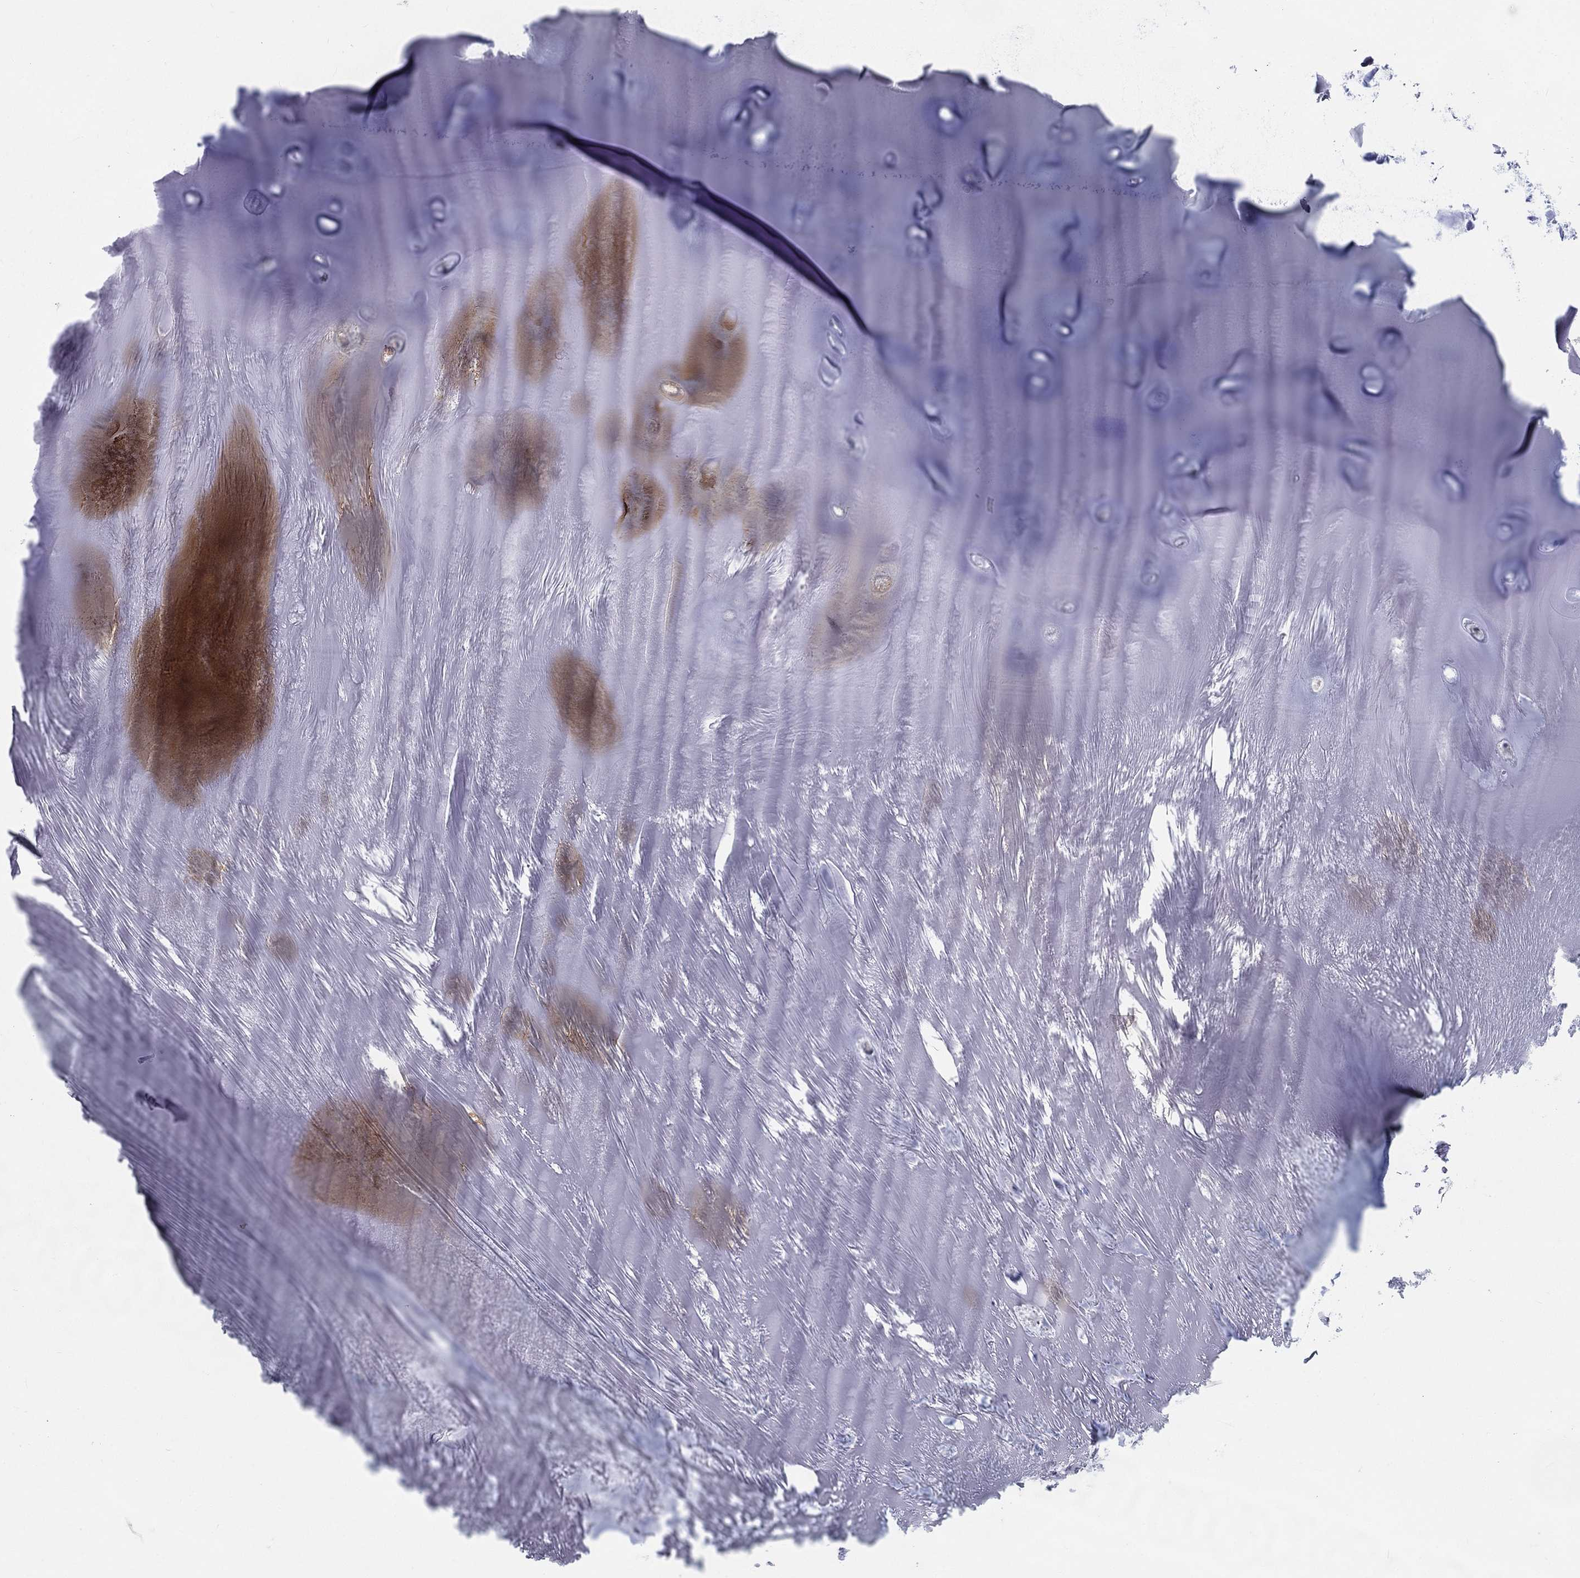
{"staining": {"intensity": "negative", "quantity": "none", "location": "none"}, "tissue": "soft tissue", "cell_type": "Chondrocytes", "image_type": "normal", "snomed": [{"axis": "morphology", "description": "Normal tissue, NOS"}, {"axis": "topography", "description": "Cartilage tissue"}], "caption": "DAB immunohistochemical staining of benign soft tissue shows no significant staining in chondrocytes.", "gene": "IFT27", "patient": {"sex": "male", "age": 81}}